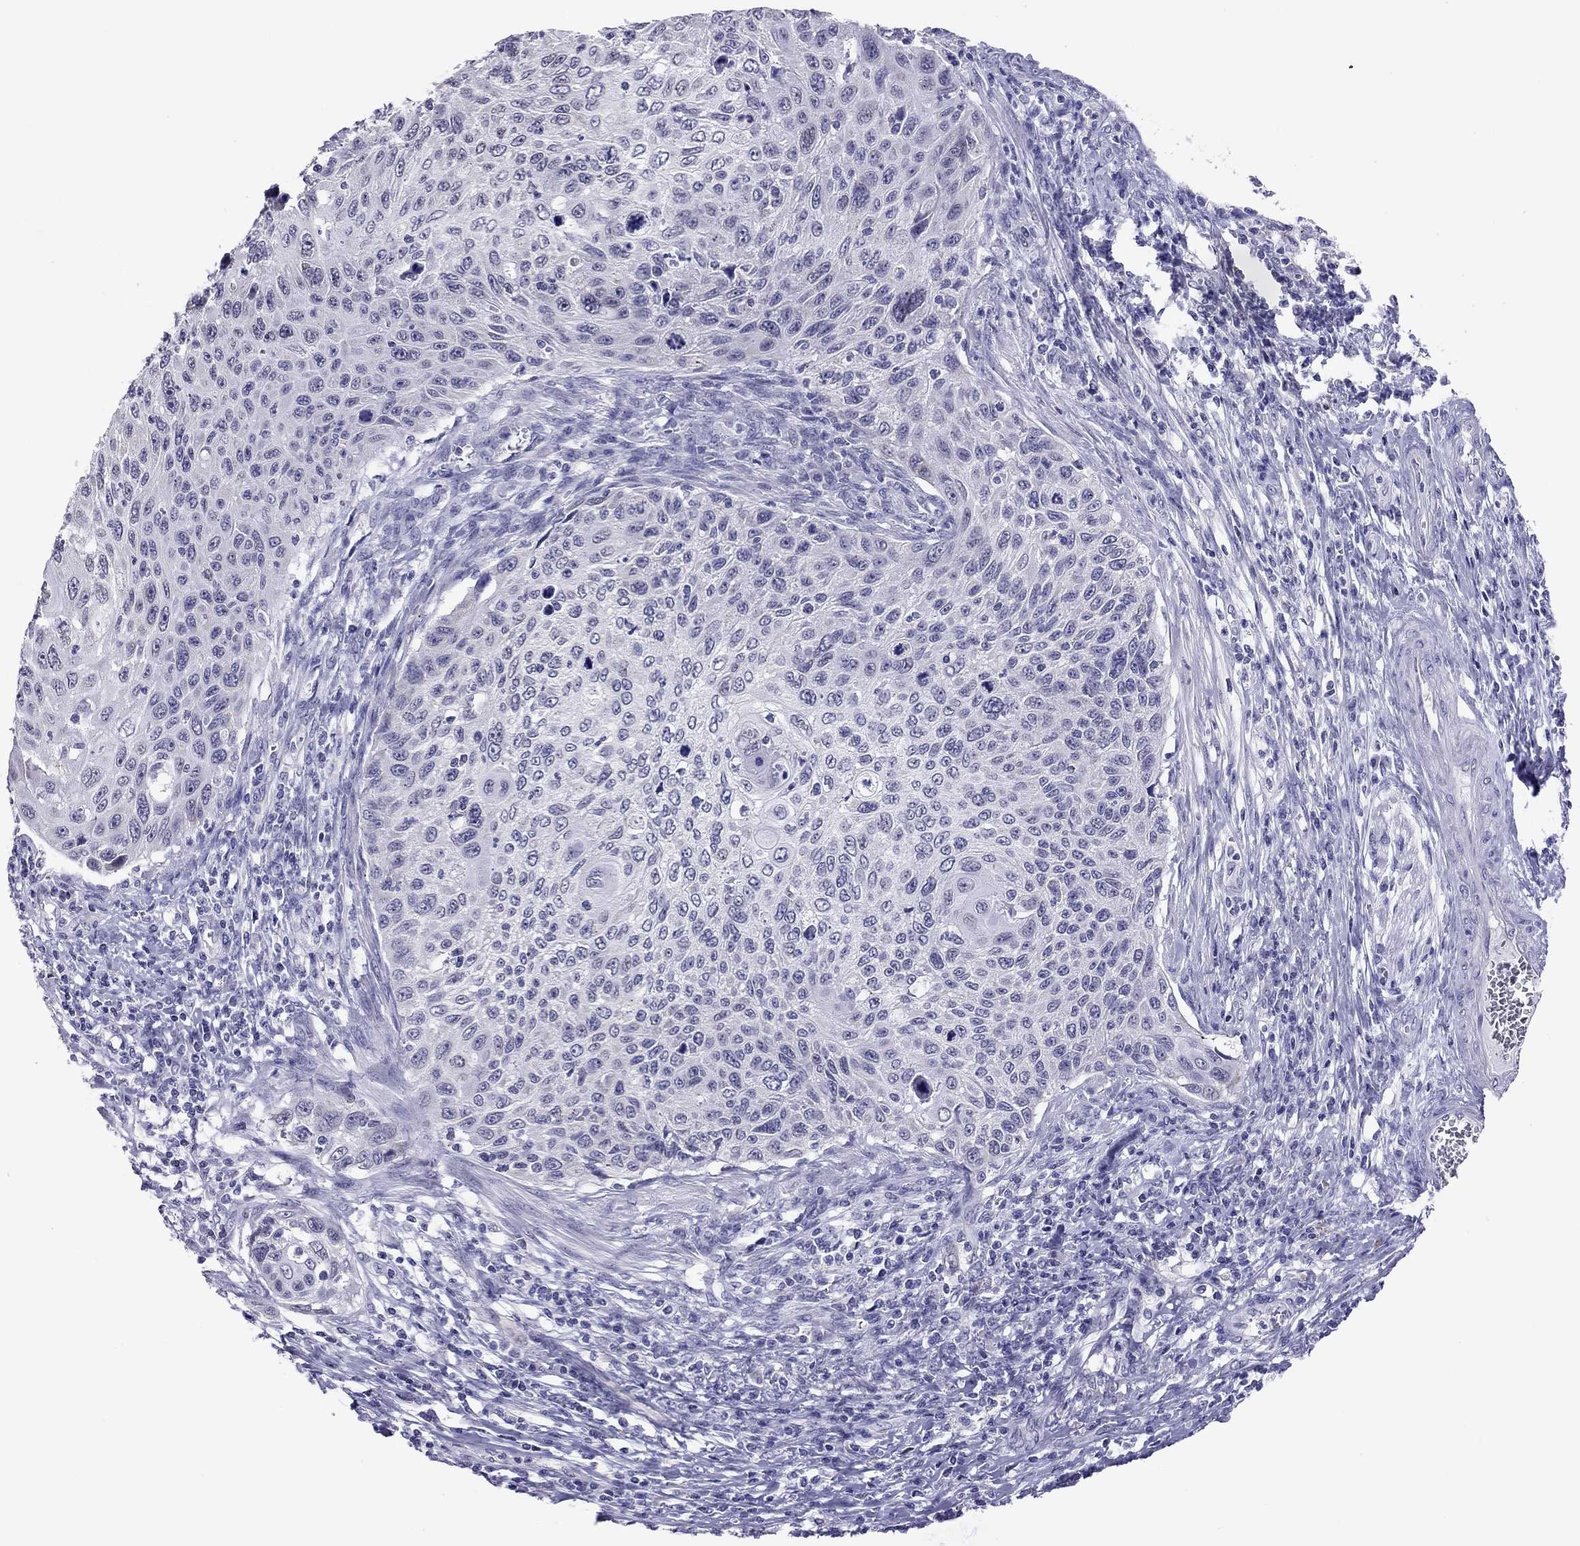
{"staining": {"intensity": "negative", "quantity": "none", "location": "none"}, "tissue": "cervical cancer", "cell_type": "Tumor cells", "image_type": "cancer", "snomed": [{"axis": "morphology", "description": "Squamous cell carcinoma, NOS"}, {"axis": "topography", "description": "Cervix"}], "caption": "This is an IHC histopathology image of human cervical squamous cell carcinoma. There is no positivity in tumor cells.", "gene": "ARMC12", "patient": {"sex": "female", "age": 70}}